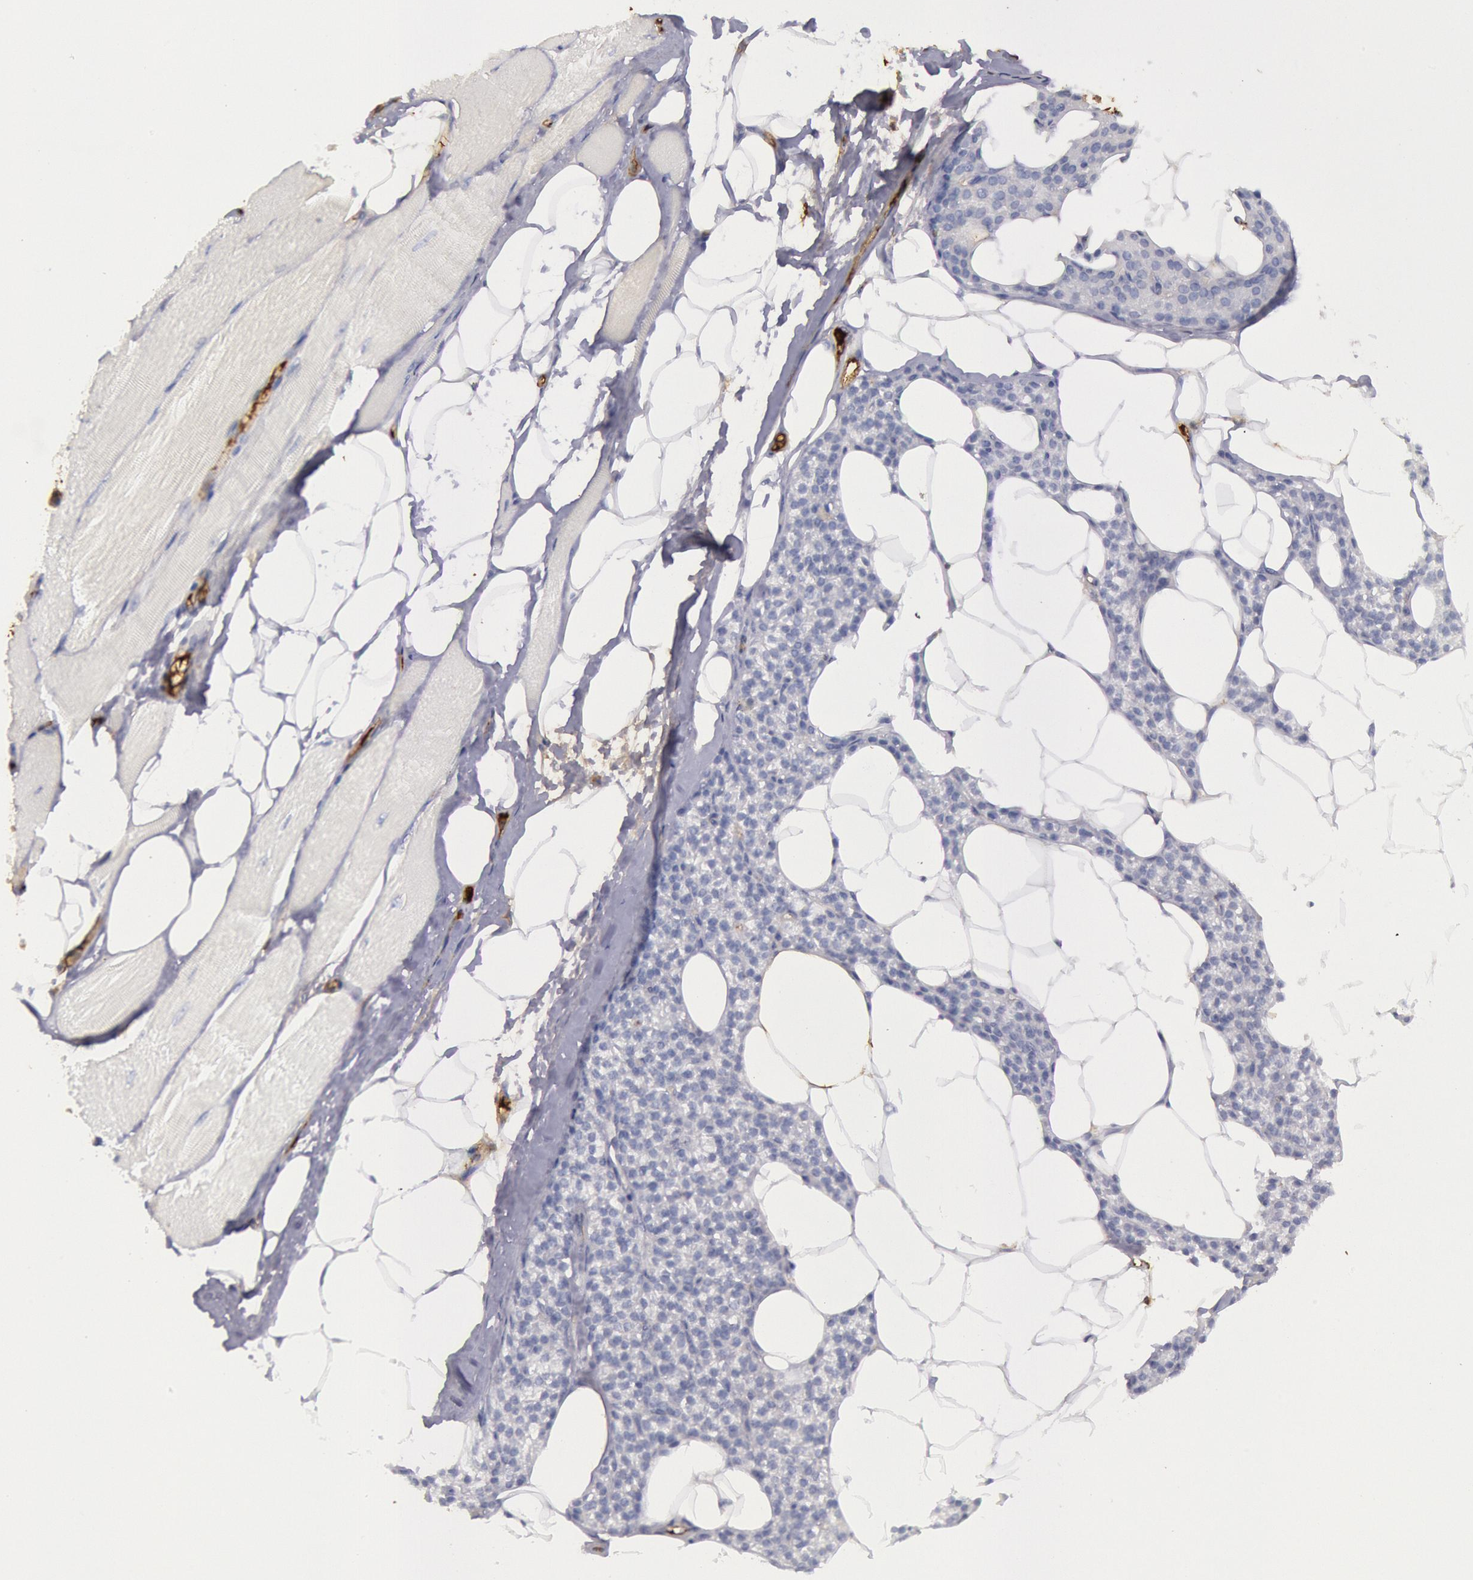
{"staining": {"intensity": "negative", "quantity": "none", "location": "none"}, "tissue": "skeletal muscle", "cell_type": "Myocytes", "image_type": "normal", "snomed": [{"axis": "morphology", "description": "Normal tissue, NOS"}, {"axis": "topography", "description": "Skeletal muscle"}, {"axis": "topography", "description": "Parathyroid gland"}], "caption": "Myocytes show no significant protein staining in normal skeletal muscle. (DAB immunohistochemistry (IHC) visualized using brightfield microscopy, high magnification).", "gene": "IGHA1", "patient": {"sex": "female", "age": 37}}